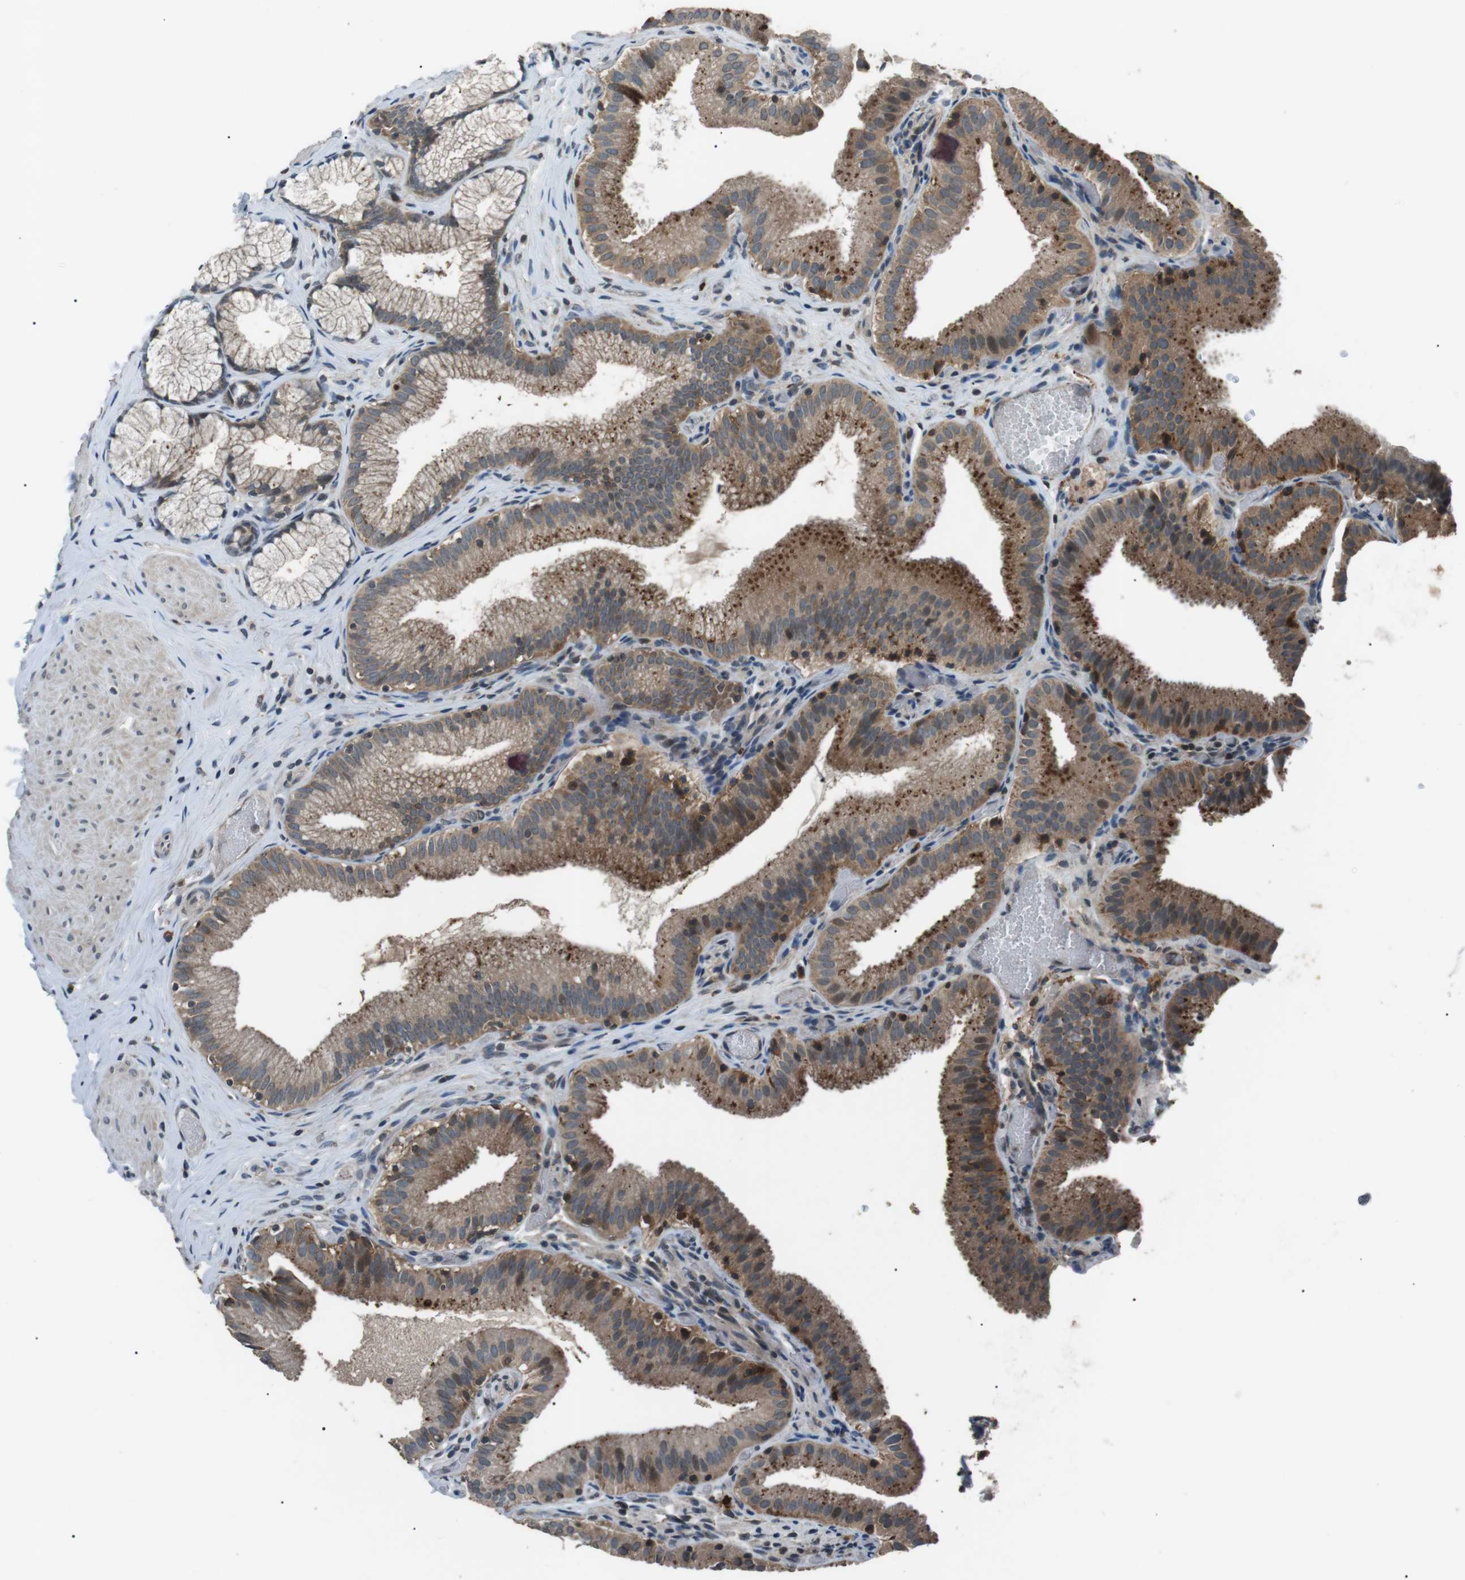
{"staining": {"intensity": "moderate", "quantity": ">75%", "location": "cytoplasmic/membranous"}, "tissue": "gallbladder", "cell_type": "Glandular cells", "image_type": "normal", "snomed": [{"axis": "morphology", "description": "Normal tissue, NOS"}, {"axis": "topography", "description": "Gallbladder"}], "caption": "A high-resolution photomicrograph shows immunohistochemistry (IHC) staining of normal gallbladder, which shows moderate cytoplasmic/membranous expression in approximately >75% of glandular cells.", "gene": "NEK7", "patient": {"sex": "male", "age": 54}}